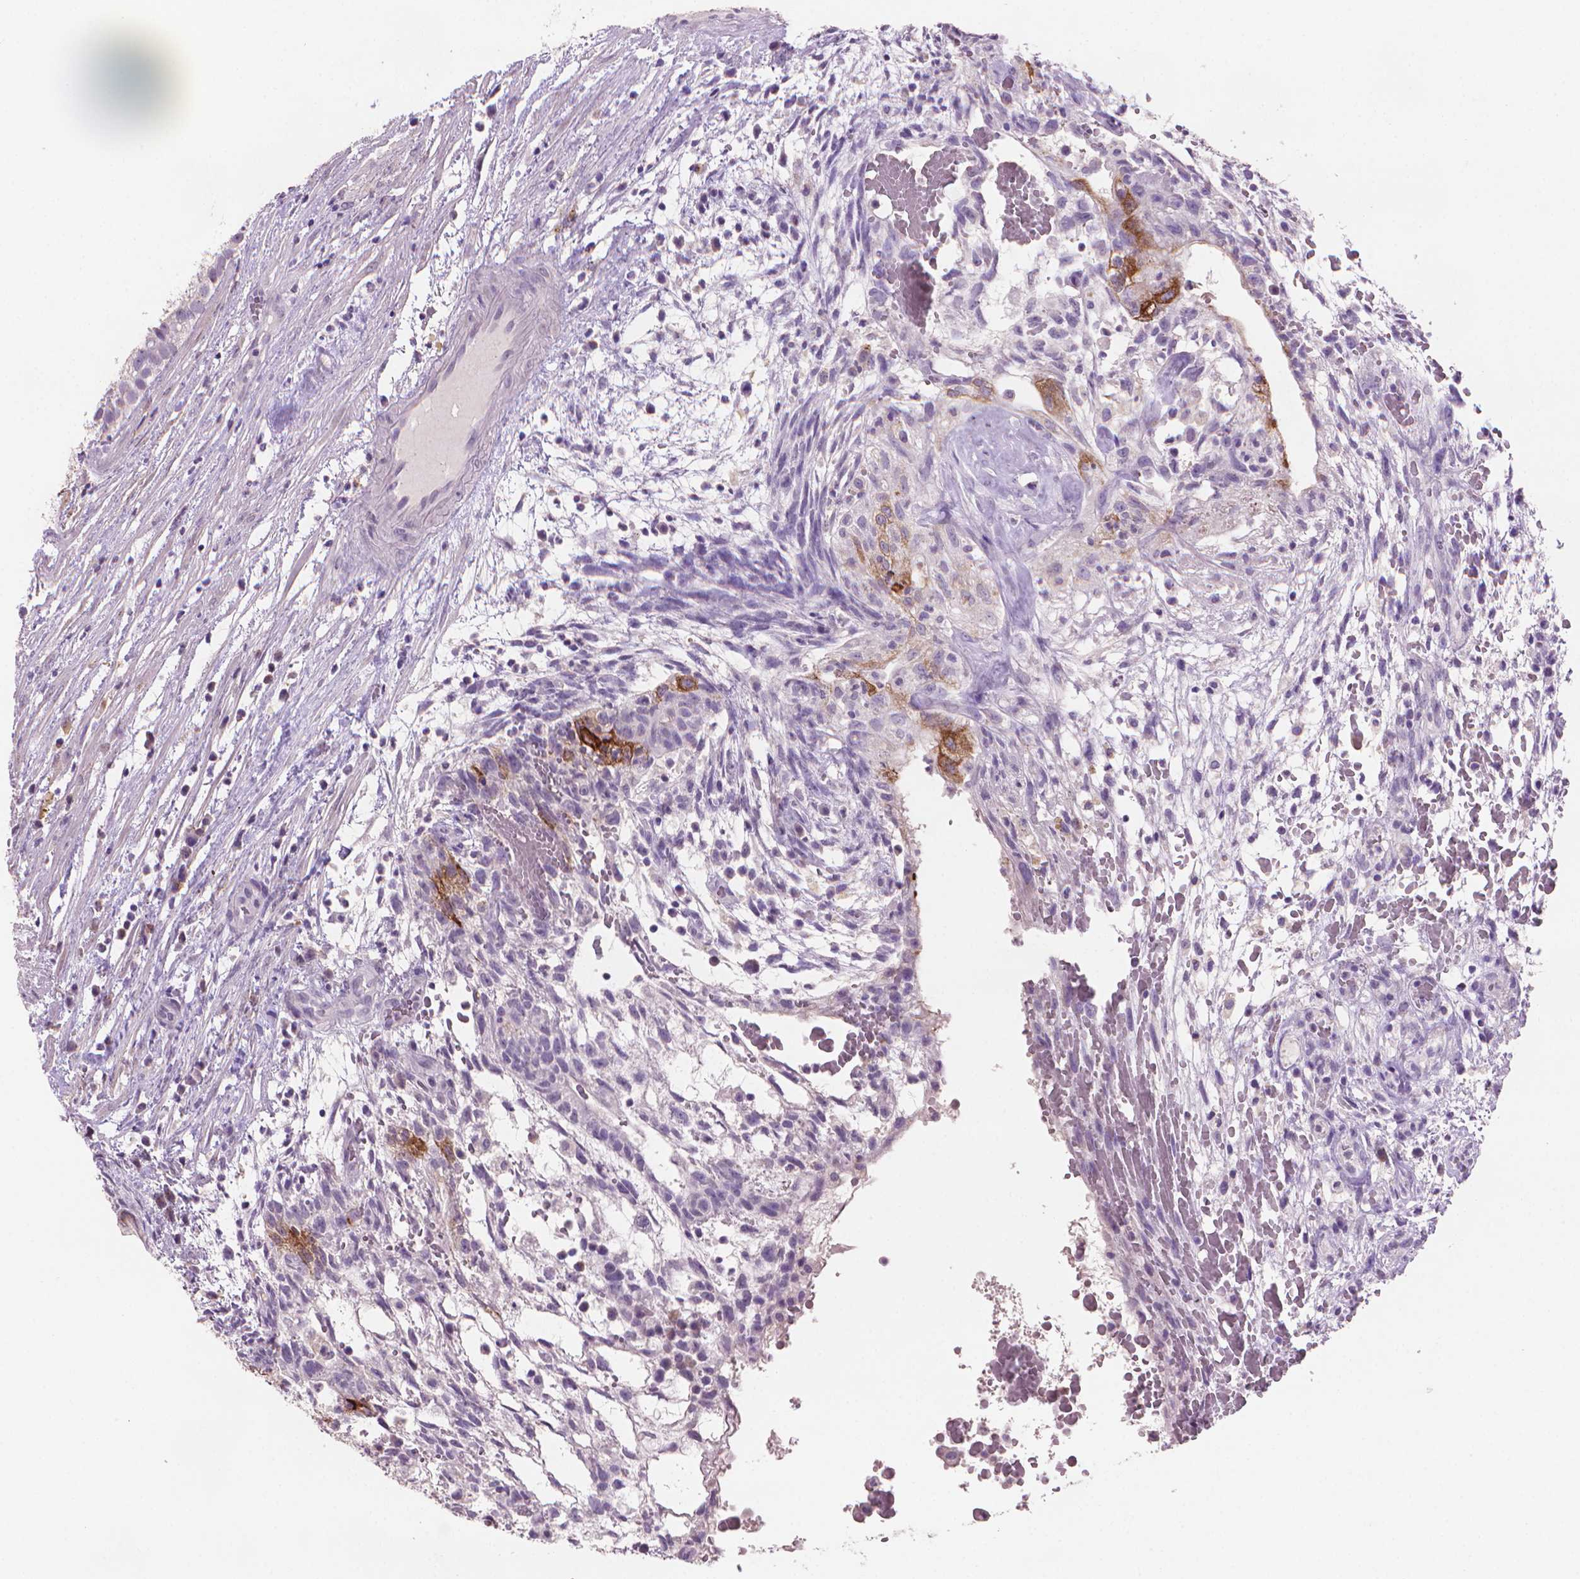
{"staining": {"intensity": "strong", "quantity": "<25%", "location": "cytoplasmic/membranous"}, "tissue": "testis cancer", "cell_type": "Tumor cells", "image_type": "cancer", "snomed": [{"axis": "morphology", "description": "Normal tissue, NOS"}, {"axis": "morphology", "description": "Carcinoma, Embryonal, NOS"}, {"axis": "topography", "description": "Testis"}], "caption": "DAB immunohistochemical staining of testis cancer (embryonal carcinoma) demonstrates strong cytoplasmic/membranous protein staining in approximately <25% of tumor cells.", "gene": "MUC1", "patient": {"sex": "male", "age": 32}}